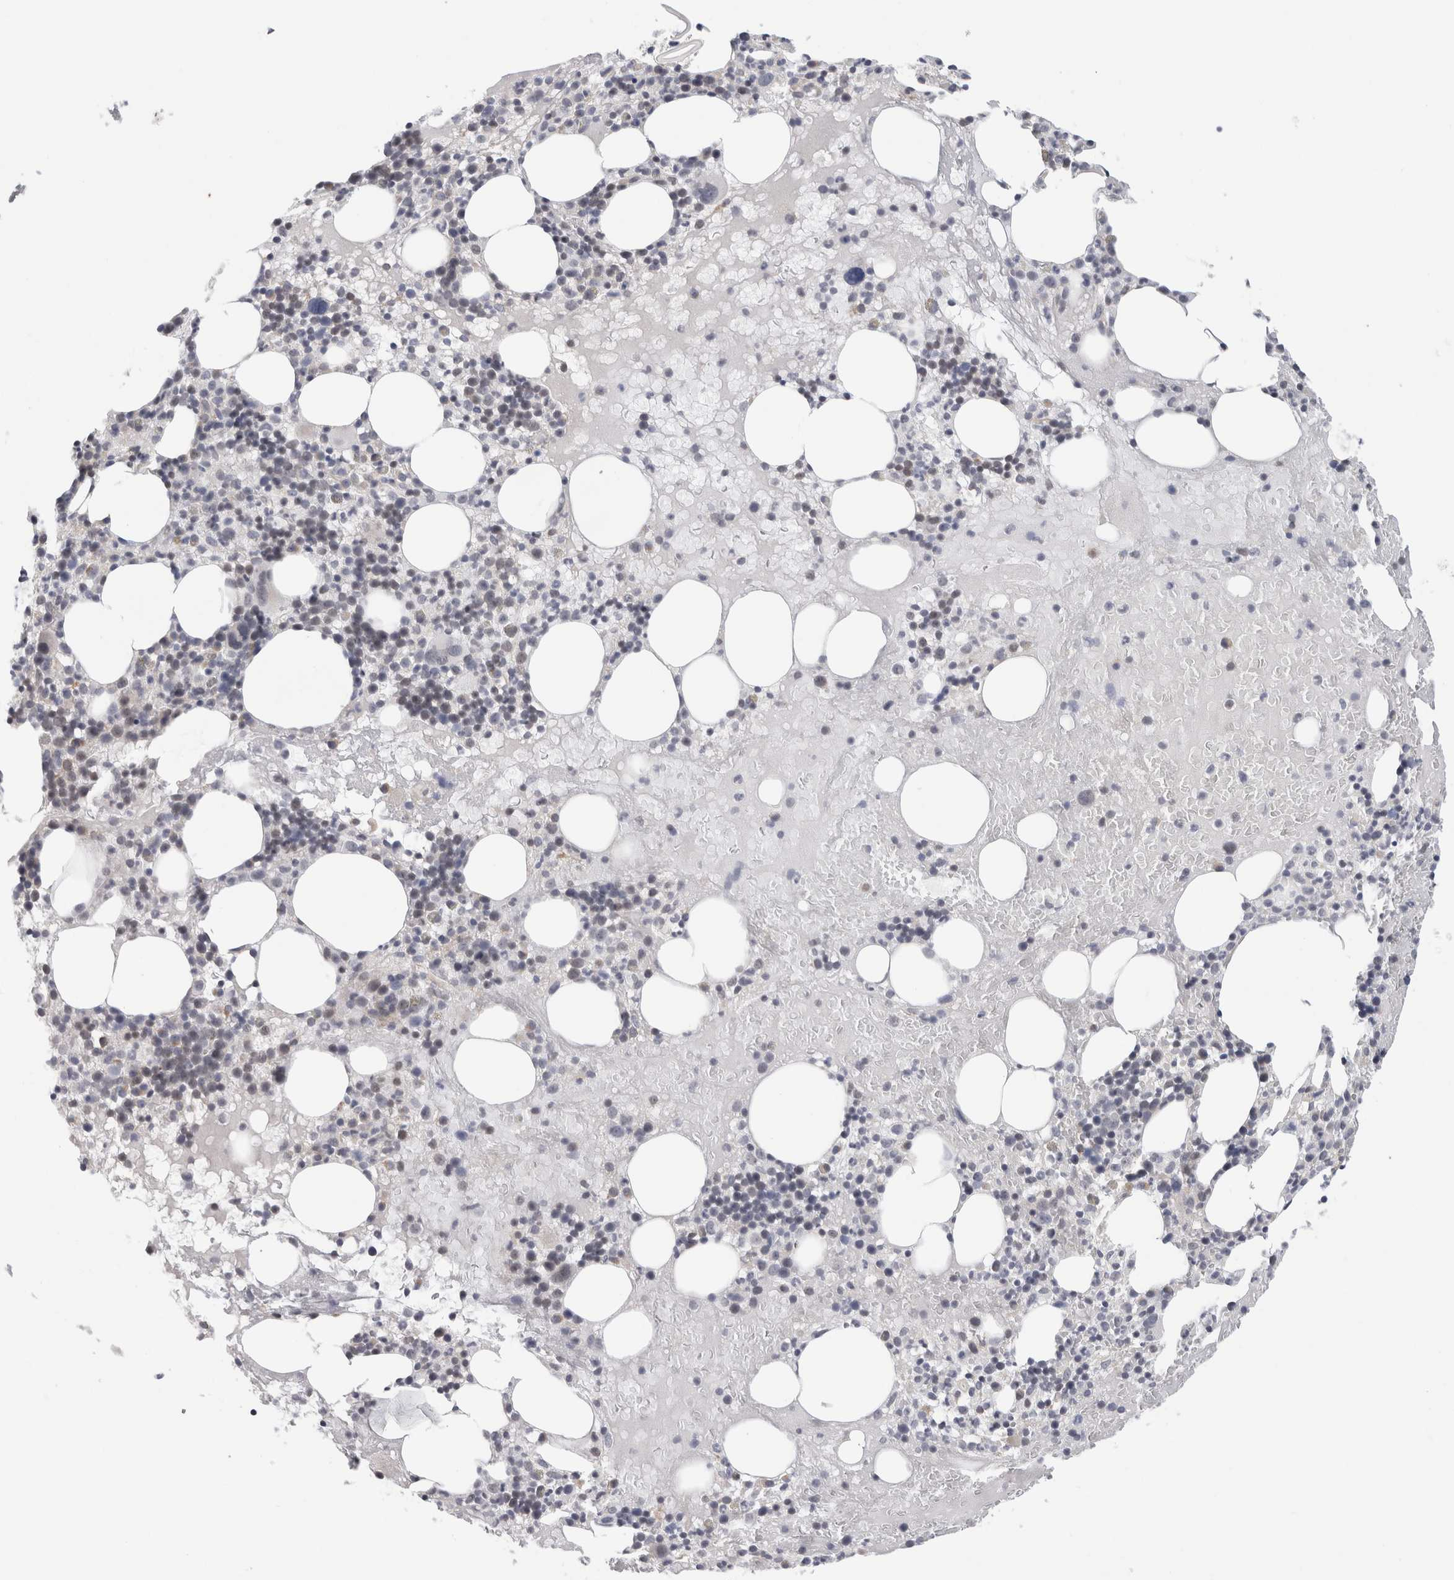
{"staining": {"intensity": "moderate", "quantity": "<25%", "location": "cytoplasmic/membranous,nuclear"}, "tissue": "bone marrow", "cell_type": "Hematopoietic cells", "image_type": "normal", "snomed": [{"axis": "morphology", "description": "Normal tissue, NOS"}, {"axis": "morphology", "description": "Inflammation, NOS"}, {"axis": "topography", "description": "Bone marrow"}], "caption": "An image of human bone marrow stained for a protein reveals moderate cytoplasmic/membranous,nuclear brown staining in hematopoietic cells. The protein is shown in brown color, while the nuclei are stained blue.", "gene": "SYTL5", "patient": {"sex": "female", "age": 77}}